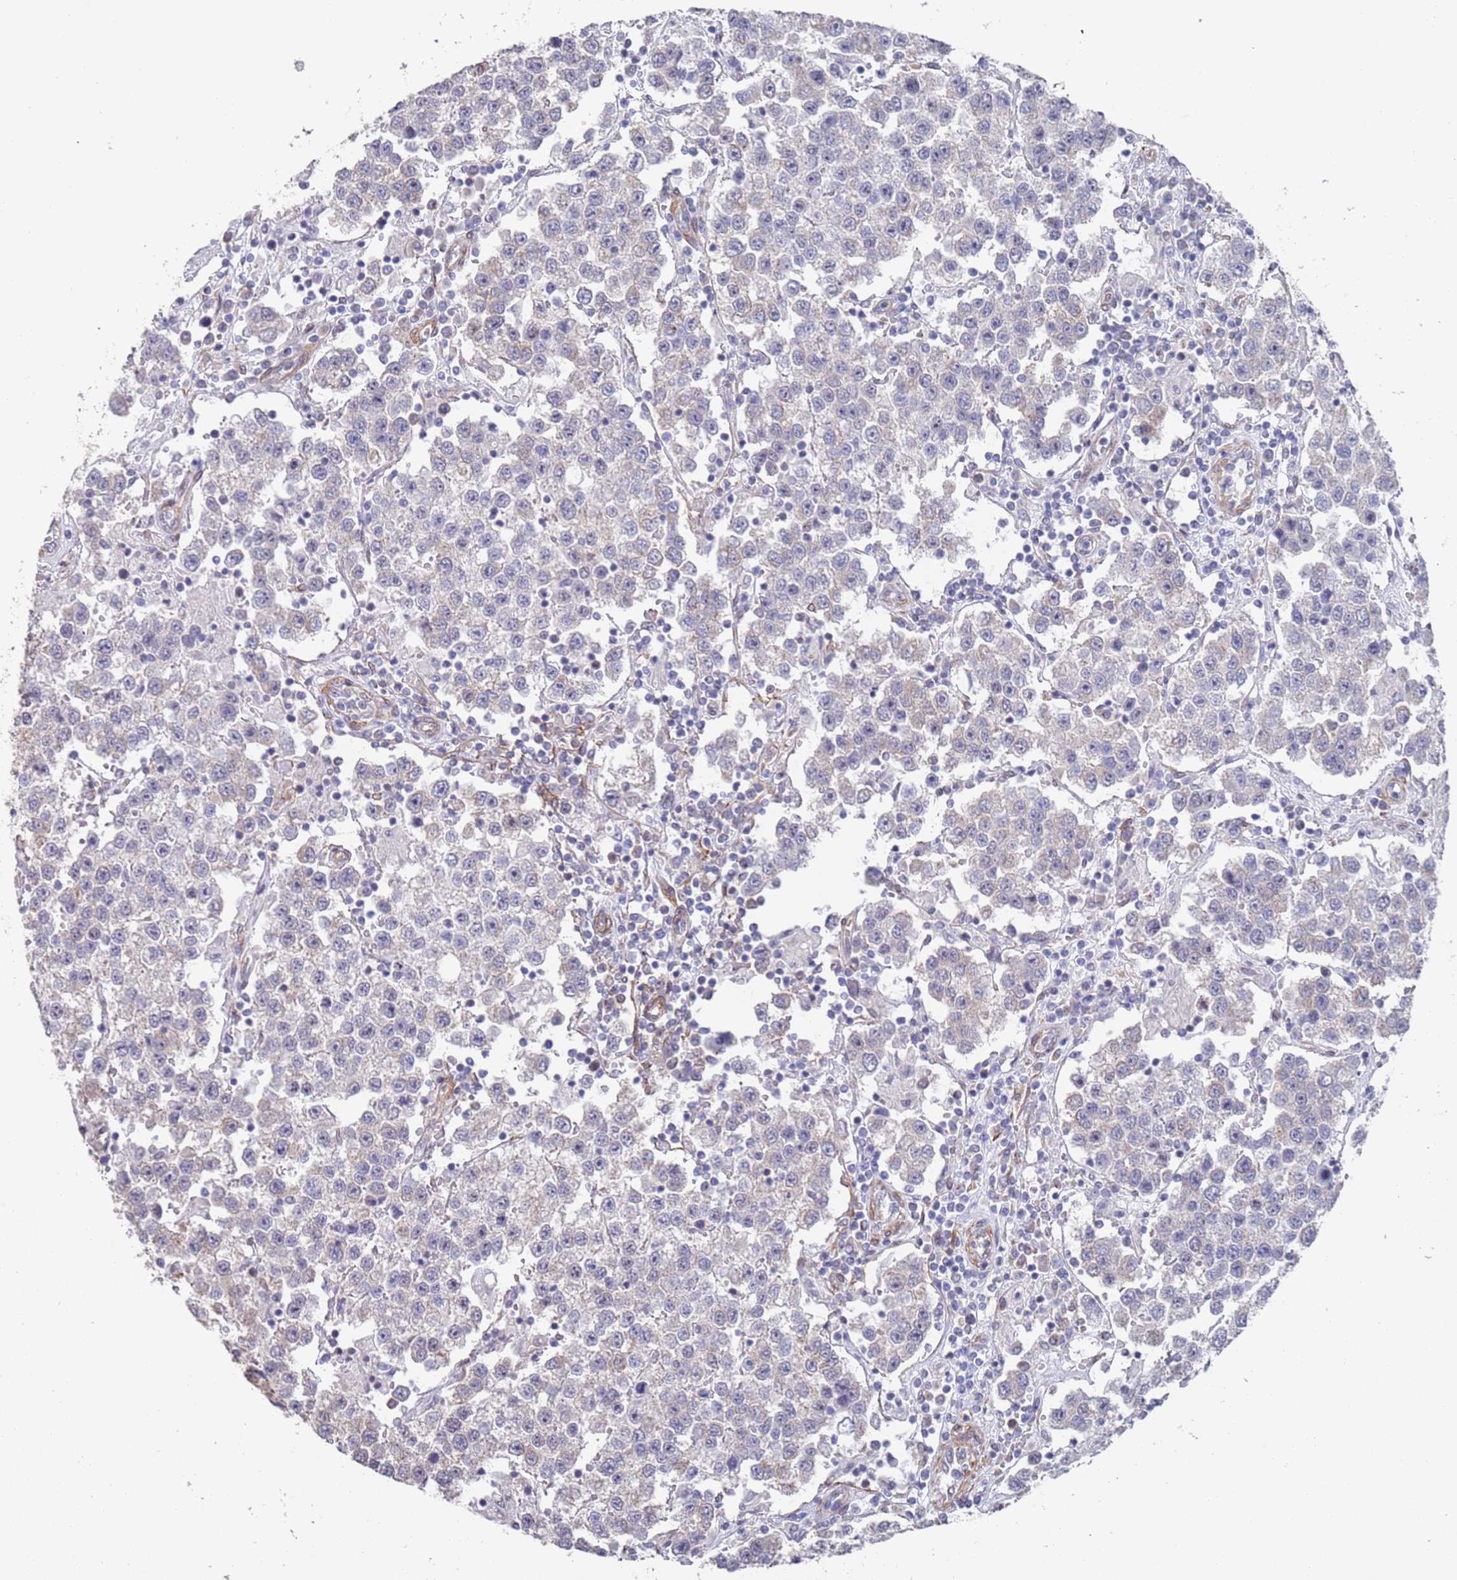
{"staining": {"intensity": "negative", "quantity": "none", "location": "none"}, "tissue": "testis cancer", "cell_type": "Tumor cells", "image_type": "cancer", "snomed": [{"axis": "morphology", "description": "Seminoma, NOS"}, {"axis": "topography", "description": "Testis"}], "caption": "There is no significant expression in tumor cells of testis cancer (seminoma).", "gene": "ANK2", "patient": {"sex": "male", "age": 37}}